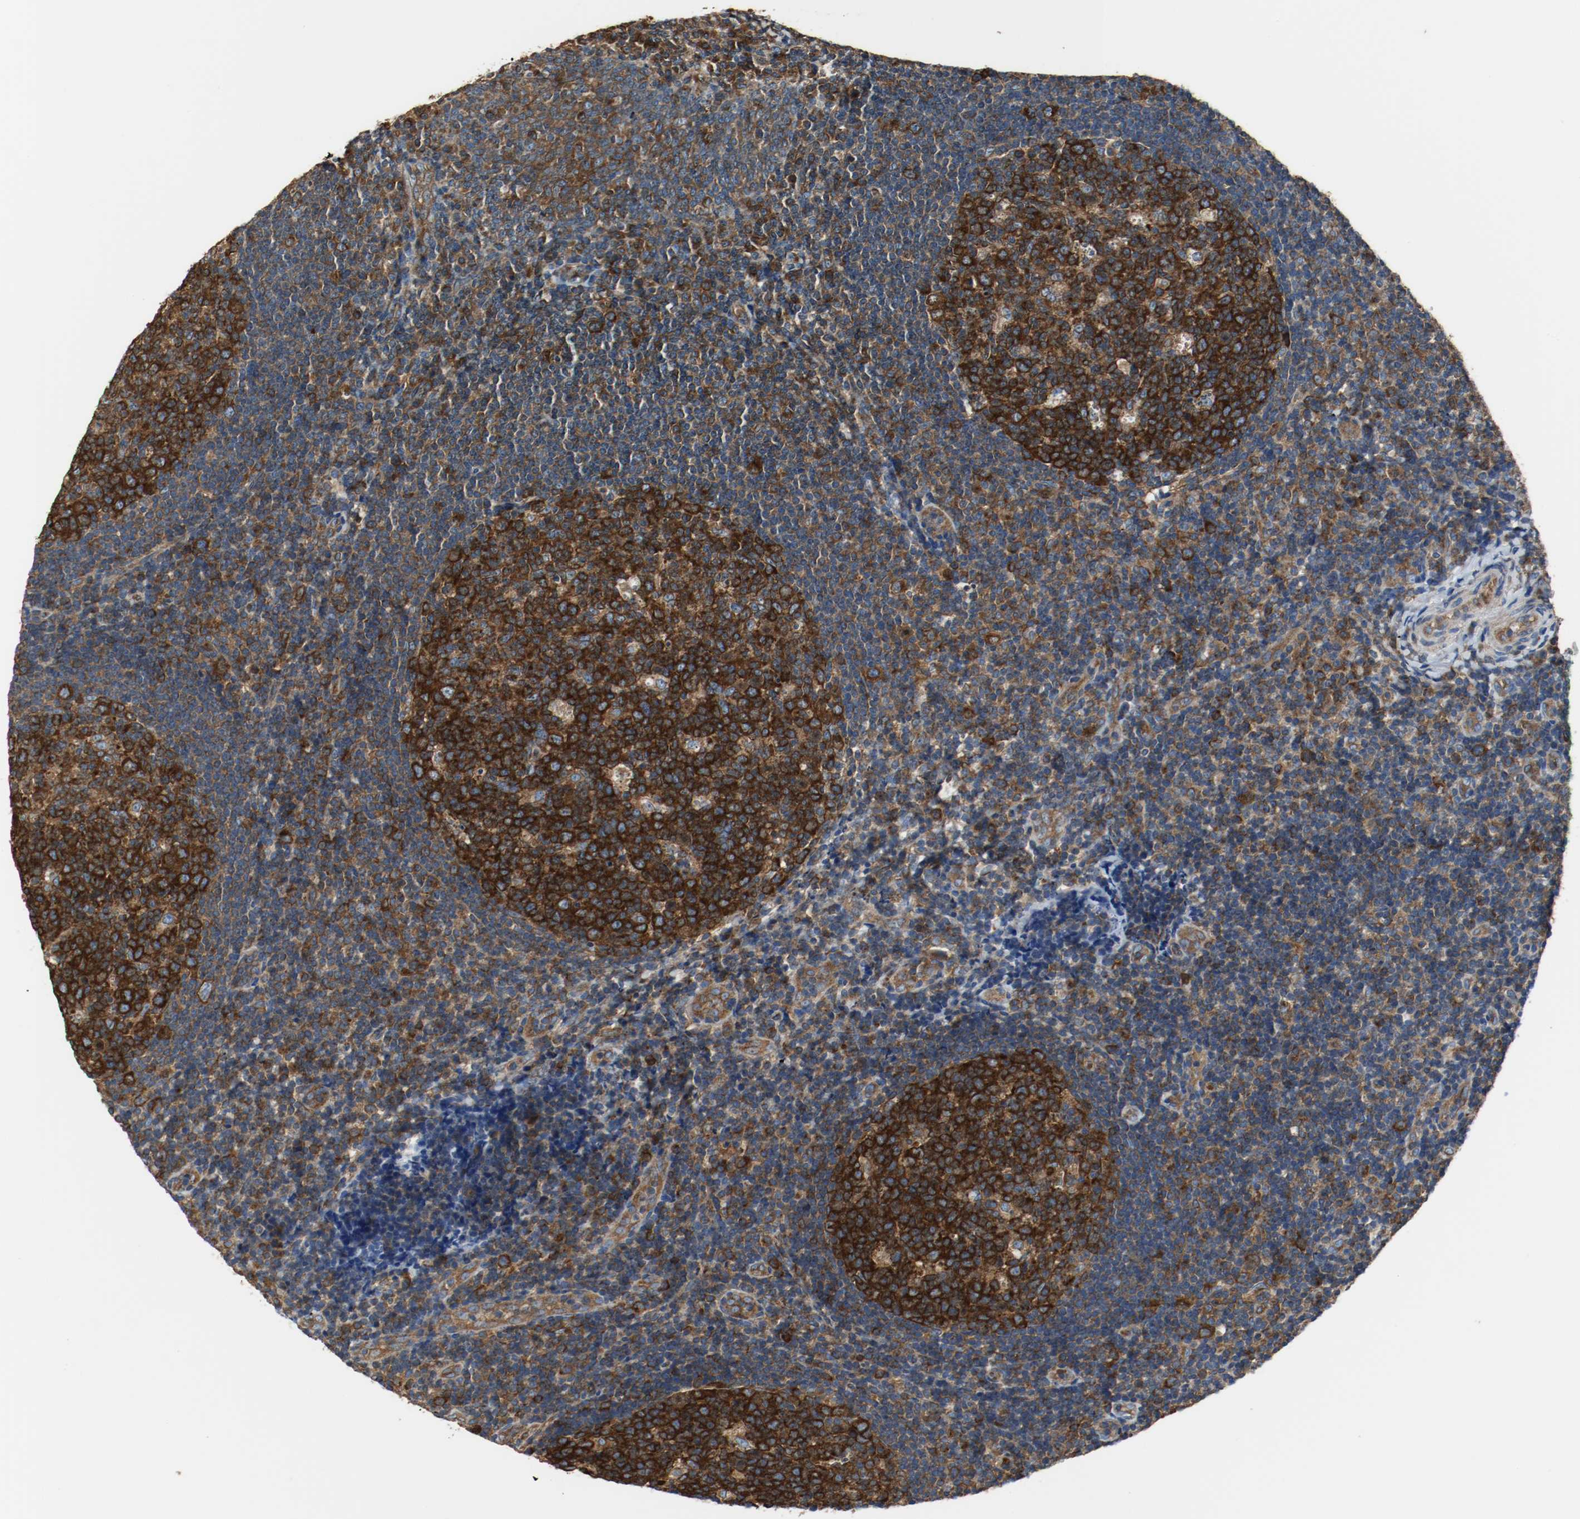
{"staining": {"intensity": "strong", "quantity": ">75%", "location": "cytoplasmic/membranous"}, "tissue": "tonsil", "cell_type": "Germinal center cells", "image_type": "normal", "snomed": [{"axis": "morphology", "description": "Normal tissue, NOS"}, {"axis": "topography", "description": "Tonsil"}], "caption": "Germinal center cells exhibit strong cytoplasmic/membranous staining in approximately >75% of cells in benign tonsil. Using DAB (brown) and hematoxylin (blue) stains, captured at high magnification using brightfield microscopy.", "gene": "TUBA3D", "patient": {"sex": "female", "age": 40}}